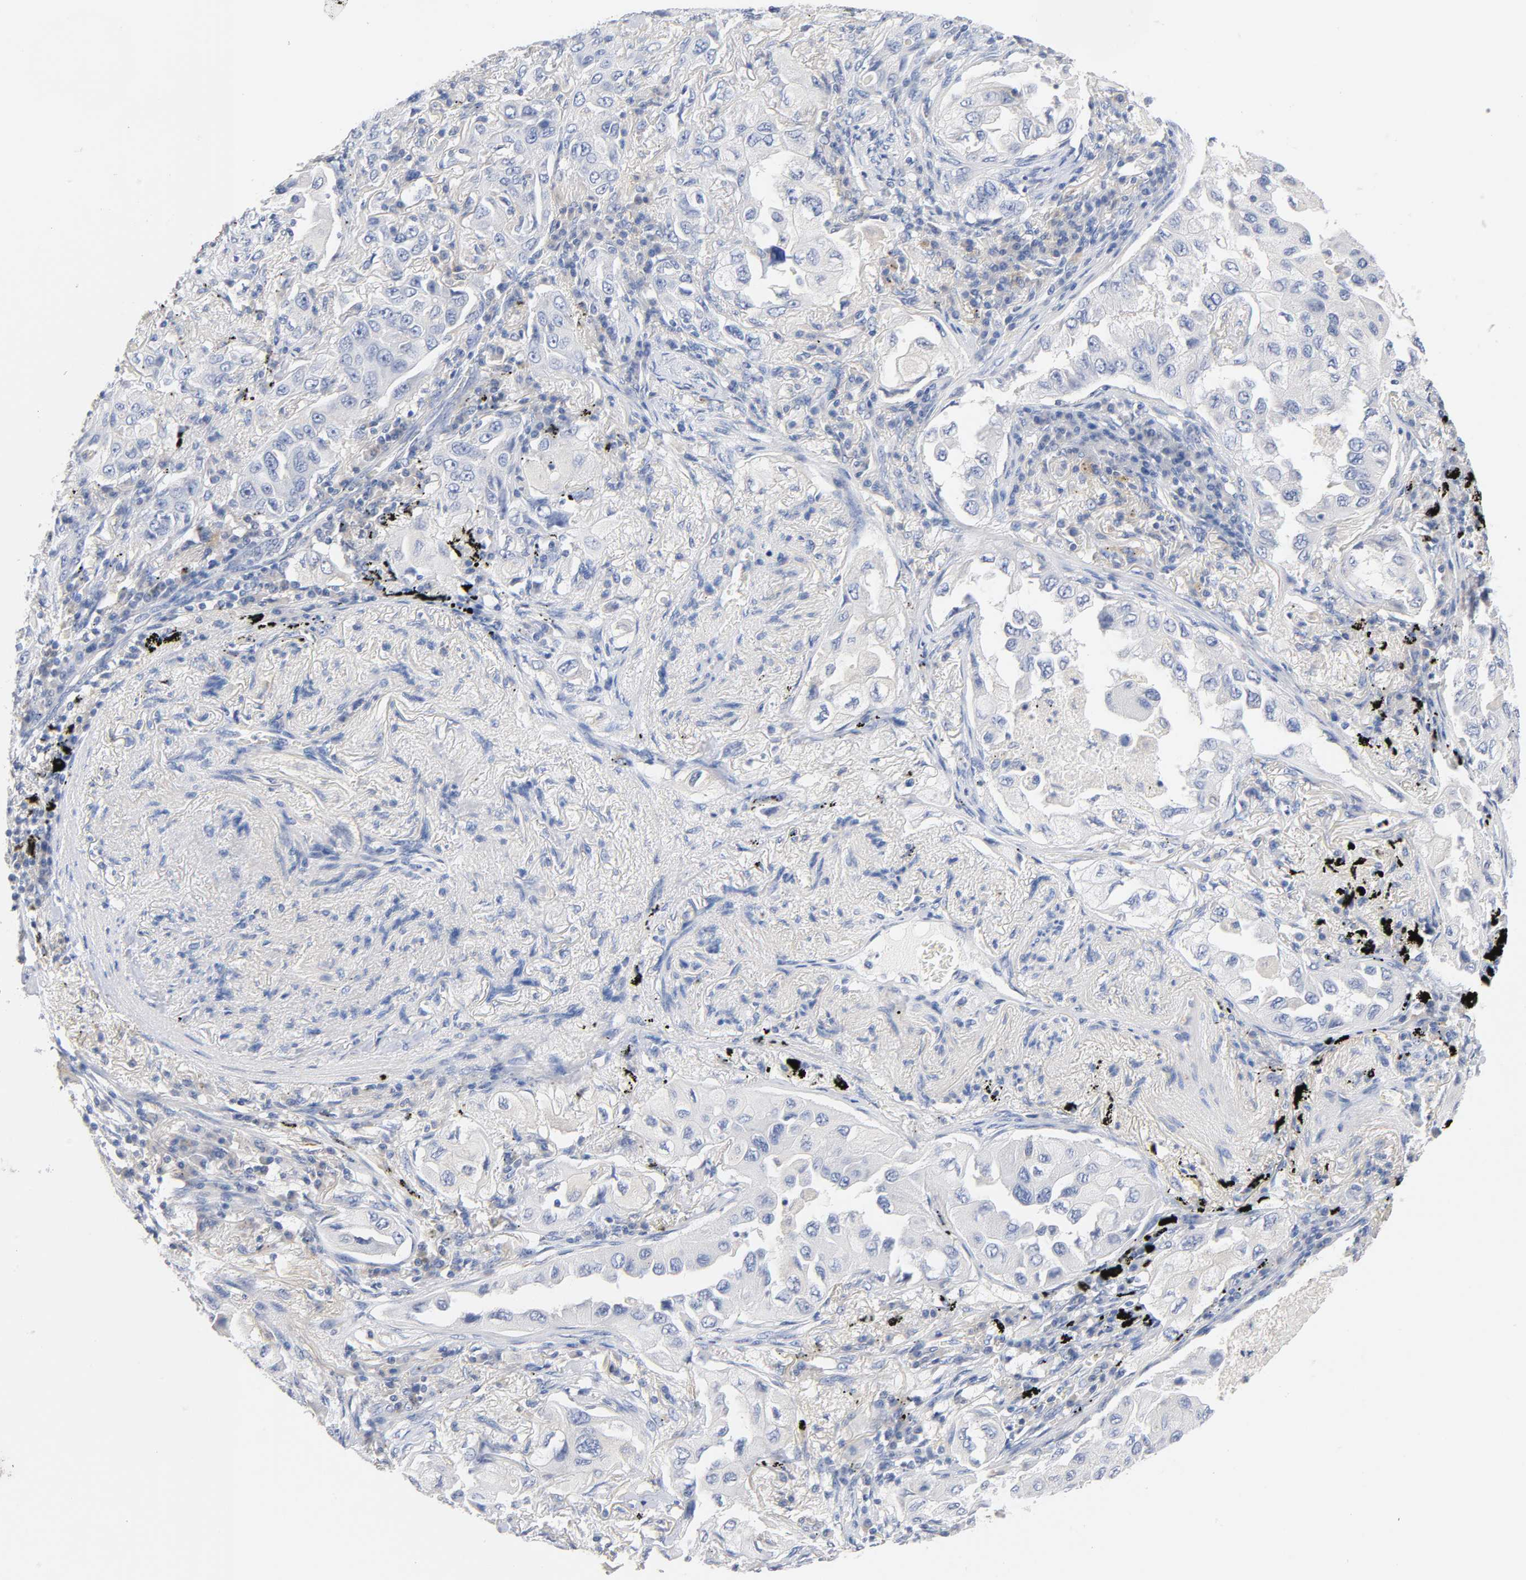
{"staining": {"intensity": "negative", "quantity": "none", "location": "none"}, "tissue": "lung cancer", "cell_type": "Tumor cells", "image_type": "cancer", "snomed": [{"axis": "morphology", "description": "Adenocarcinoma, NOS"}, {"axis": "topography", "description": "Lung"}], "caption": "Micrograph shows no protein positivity in tumor cells of adenocarcinoma (lung) tissue.", "gene": "MALT1", "patient": {"sex": "female", "age": 65}}